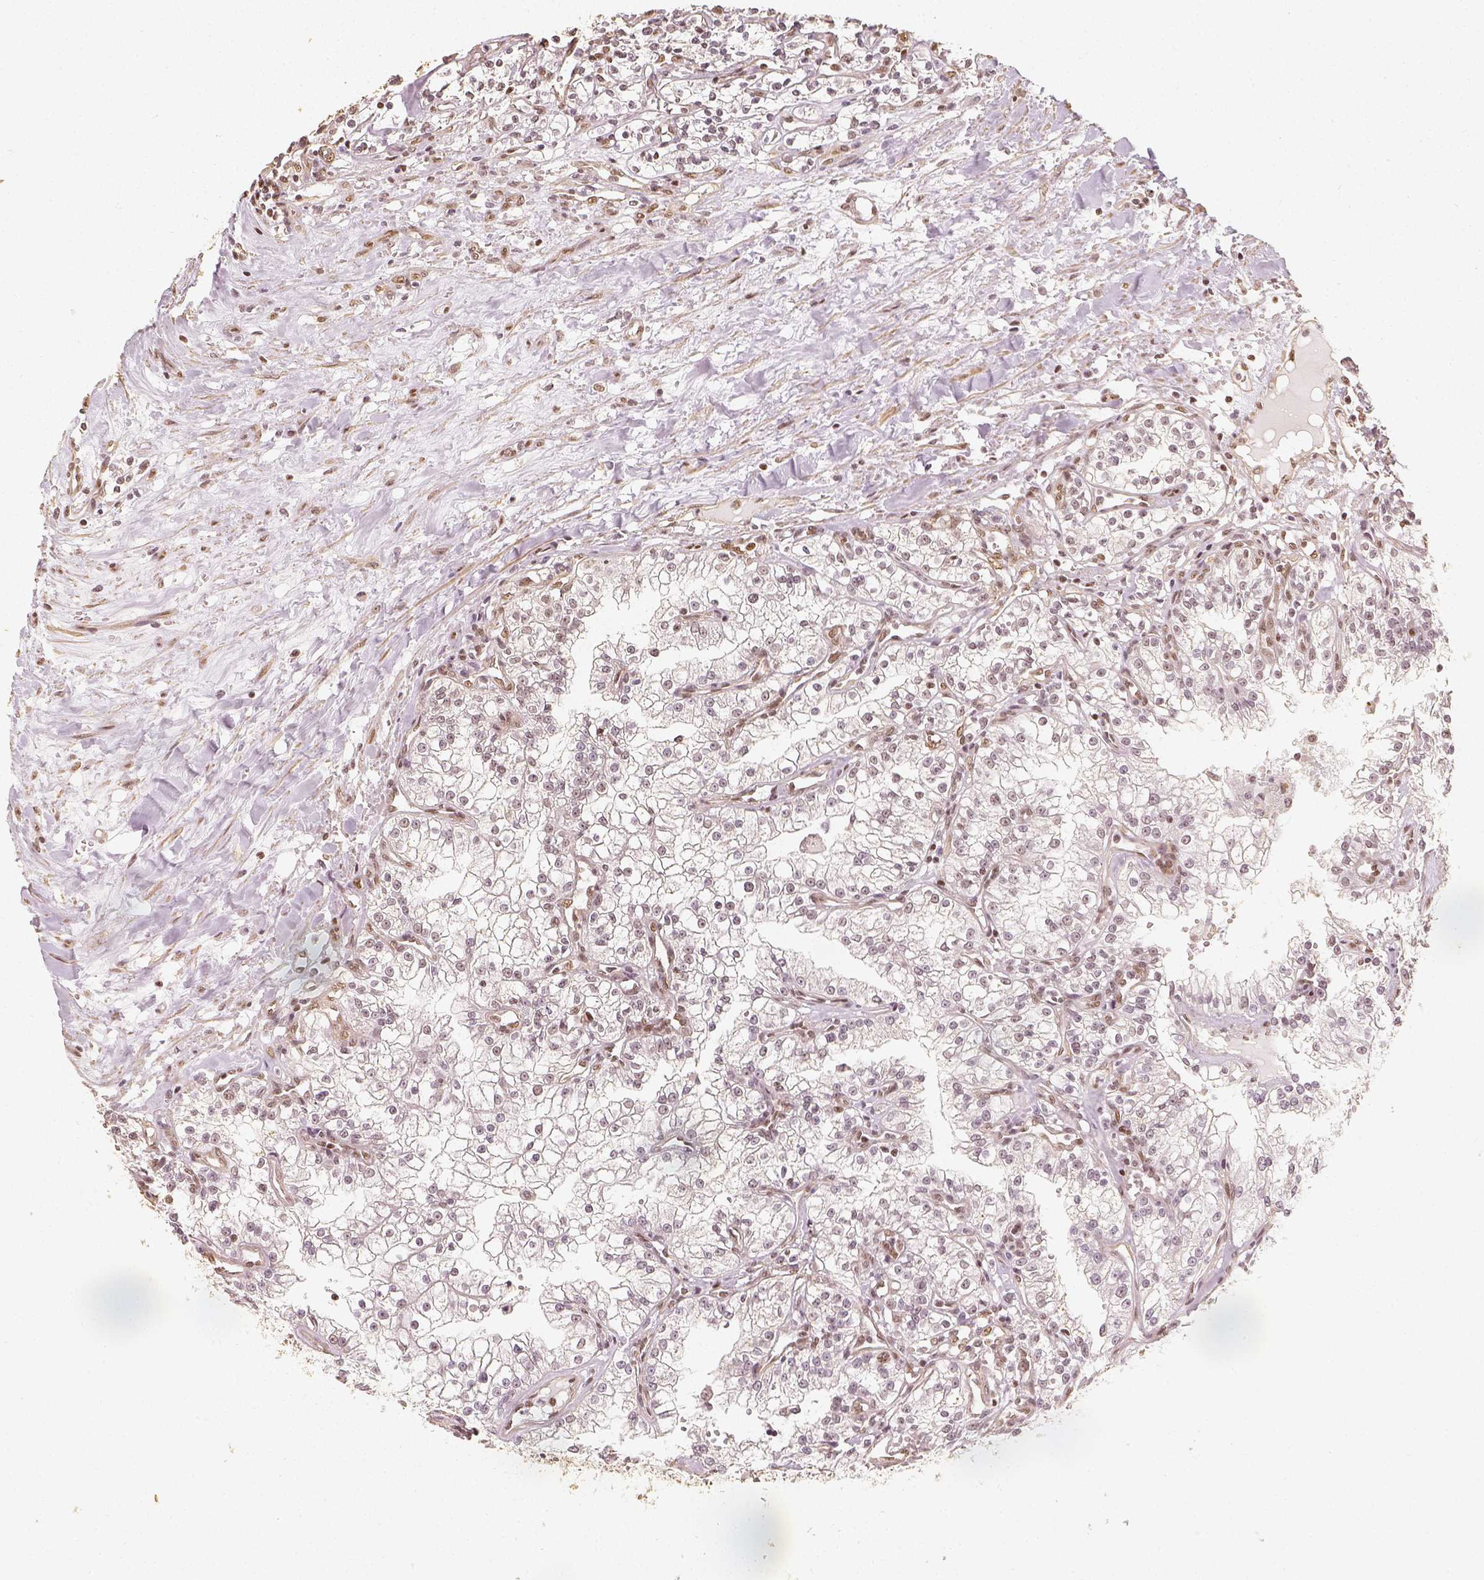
{"staining": {"intensity": "weak", "quantity": "25%-75%", "location": "nuclear"}, "tissue": "renal cancer", "cell_type": "Tumor cells", "image_type": "cancer", "snomed": [{"axis": "morphology", "description": "Adenocarcinoma, NOS"}, {"axis": "topography", "description": "Kidney"}], "caption": "The image displays a brown stain indicating the presence of a protein in the nuclear of tumor cells in renal cancer (adenocarcinoma).", "gene": "HDAC1", "patient": {"sex": "male", "age": 36}}